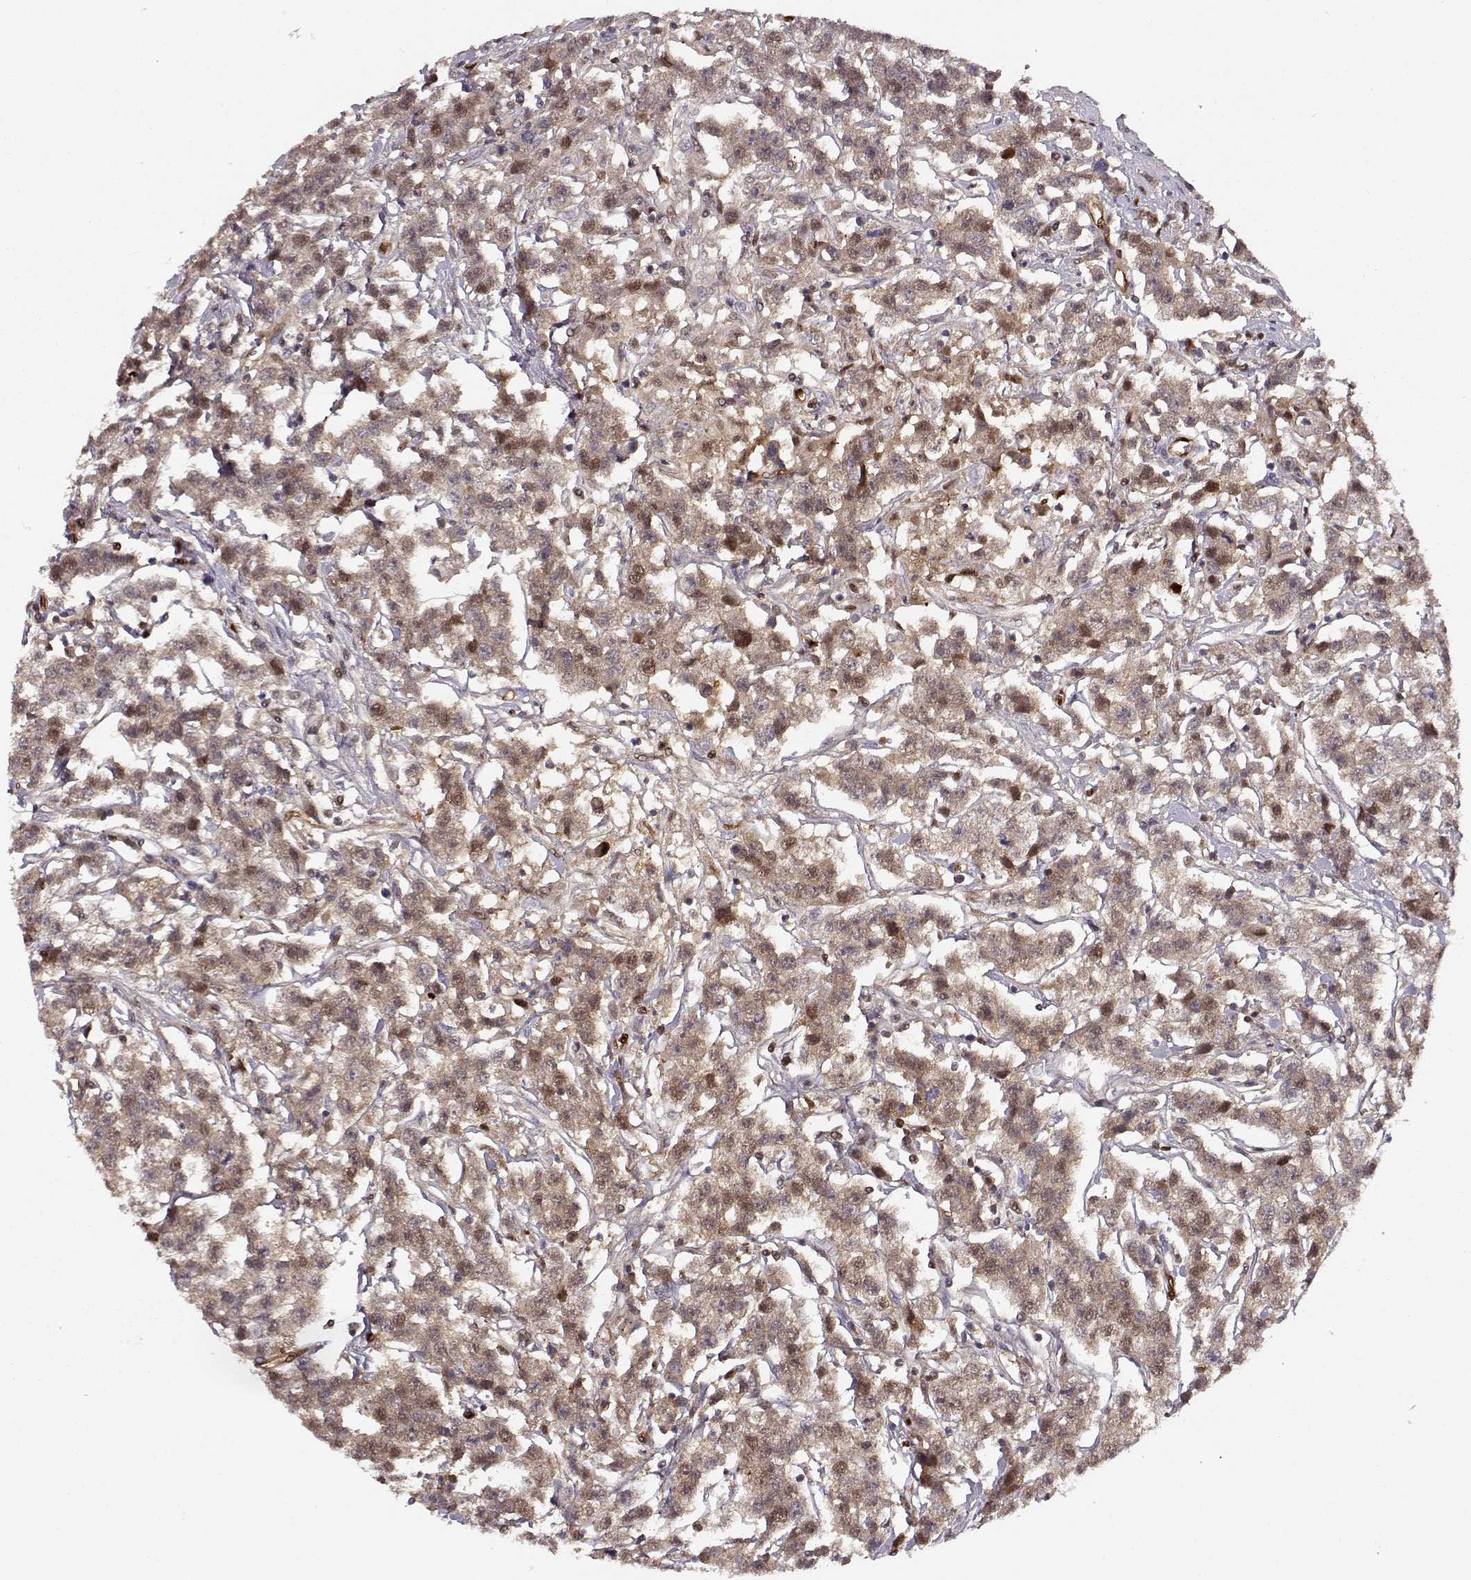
{"staining": {"intensity": "weak", "quantity": "25%-75%", "location": "cytoplasmic/membranous"}, "tissue": "testis cancer", "cell_type": "Tumor cells", "image_type": "cancer", "snomed": [{"axis": "morphology", "description": "Seminoma, NOS"}, {"axis": "topography", "description": "Testis"}], "caption": "The photomicrograph shows staining of testis cancer (seminoma), revealing weak cytoplasmic/membranous protein staining (brown color) within tumor cells.", "gene": "PNP", "patient": {"sex": "male", "age": 59}}